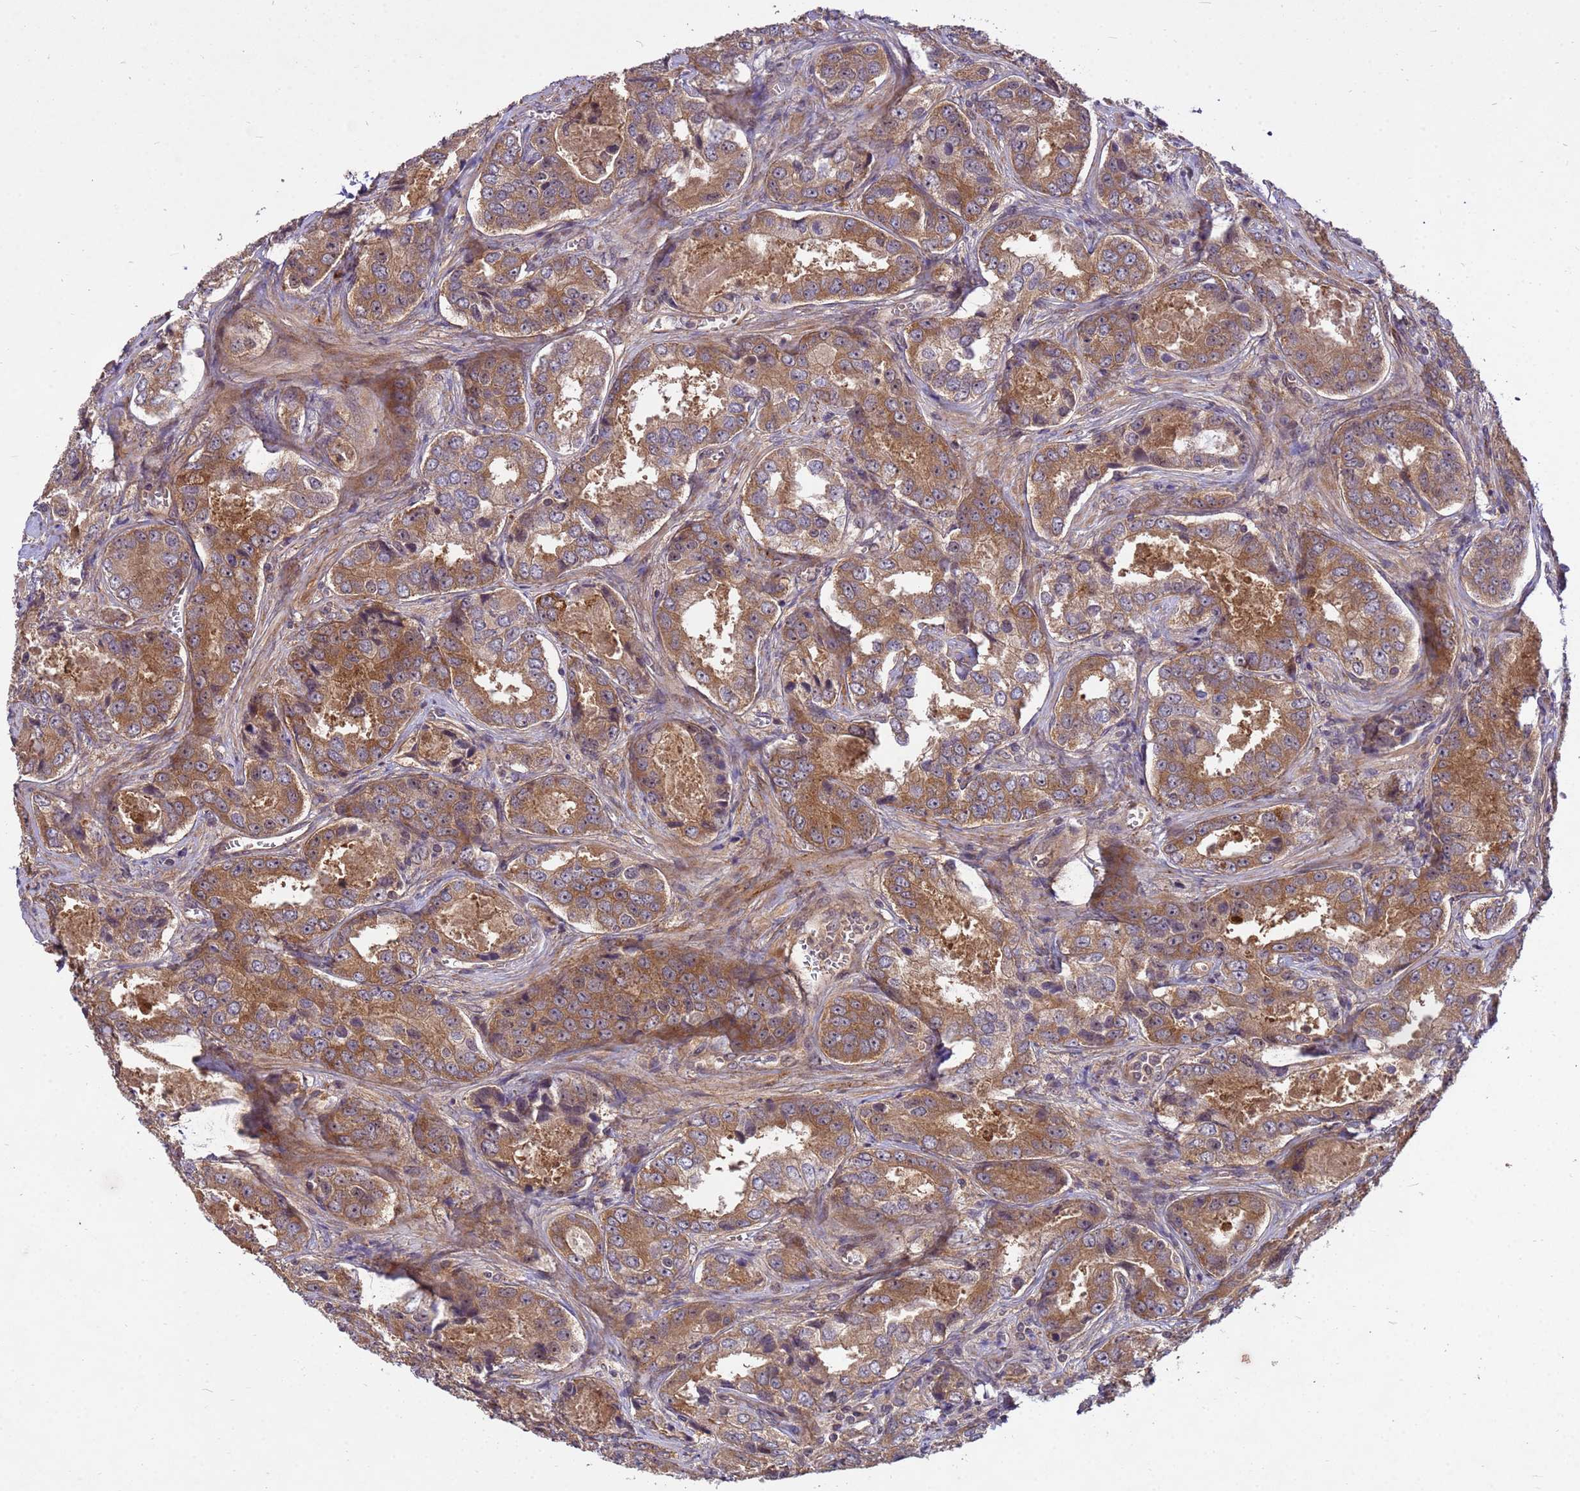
{"staining": {"intensity": "moderate", "quantity": ">75%", "location": "cytoplasmic/membranous"}, "tissue": "prostate cancer", "cell_type": "Tumor cells", "image_type": "cancer", "snomed": [{"axis": "morphology", "description": "Adenocarcinoma, Low grade"}, {"axis": "topography", "description": "Prostate"}], "caption": "Moderate cytoplasmic/membranous protein staining is identified in about >75% of tumor cells in prostate low-grade adenocarcinoma.", "gene": "PPP2CB", "patient": {"sex": "male", "age": 68}}